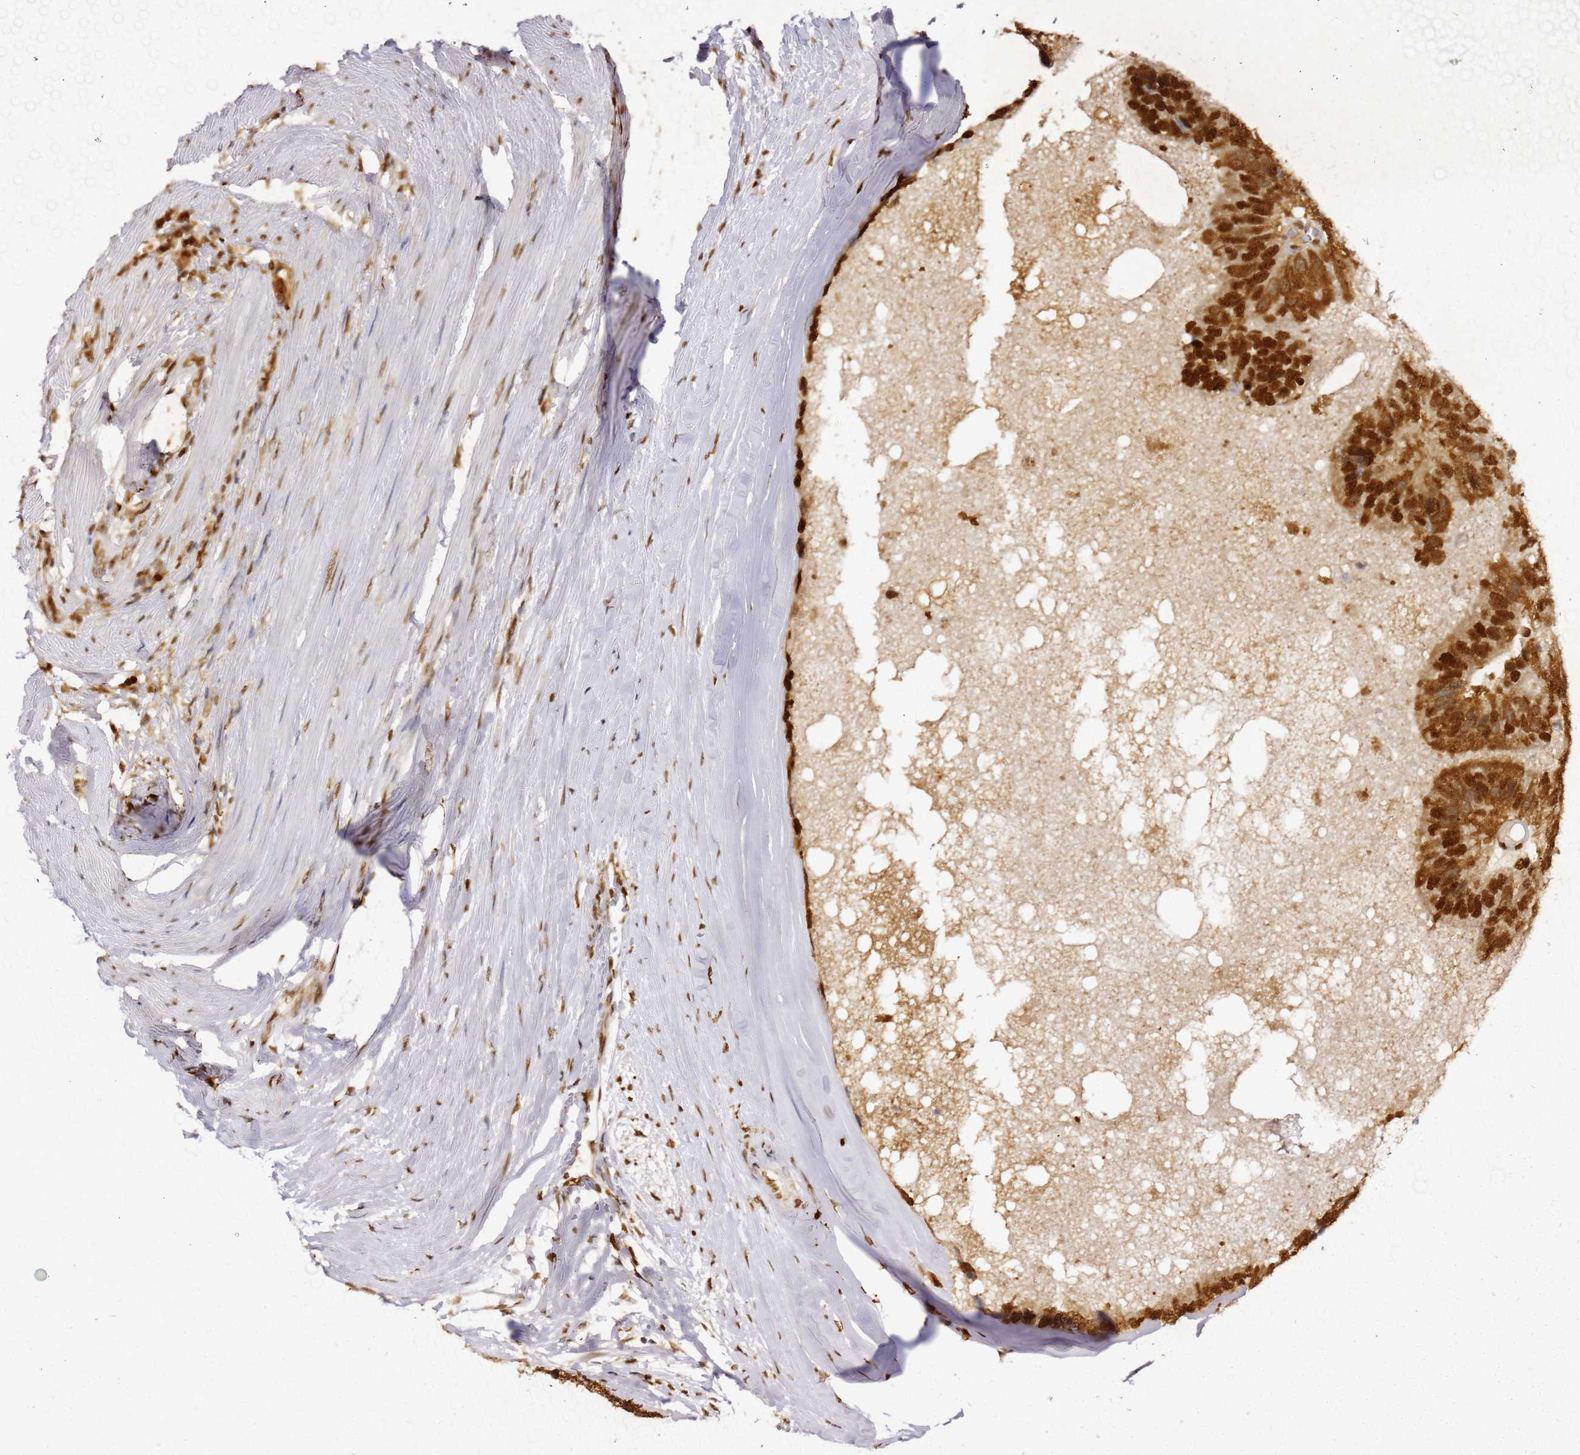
{"staining": {"intensity": "strong", "quantity": ">75%", "location": "nuclear"}, "tissue": "prostate cancer", "cell_type": "Tumor cells", "image_type": "cancer", "snomed": [{"axis": "morphology", "description": "Adenocarcinoma, High grade"}, {"axis": "topography", "description": "Prostate"}], "caption": "Prostate high-grade adenocarcinoma was stained to show a protein in brown. There is high levels of strong nuclear staining in about >75% of tumor cells. Nuclei are stained in blue.", "gene": "APEX1", "patient": {"sex": "male", "age": 70}}